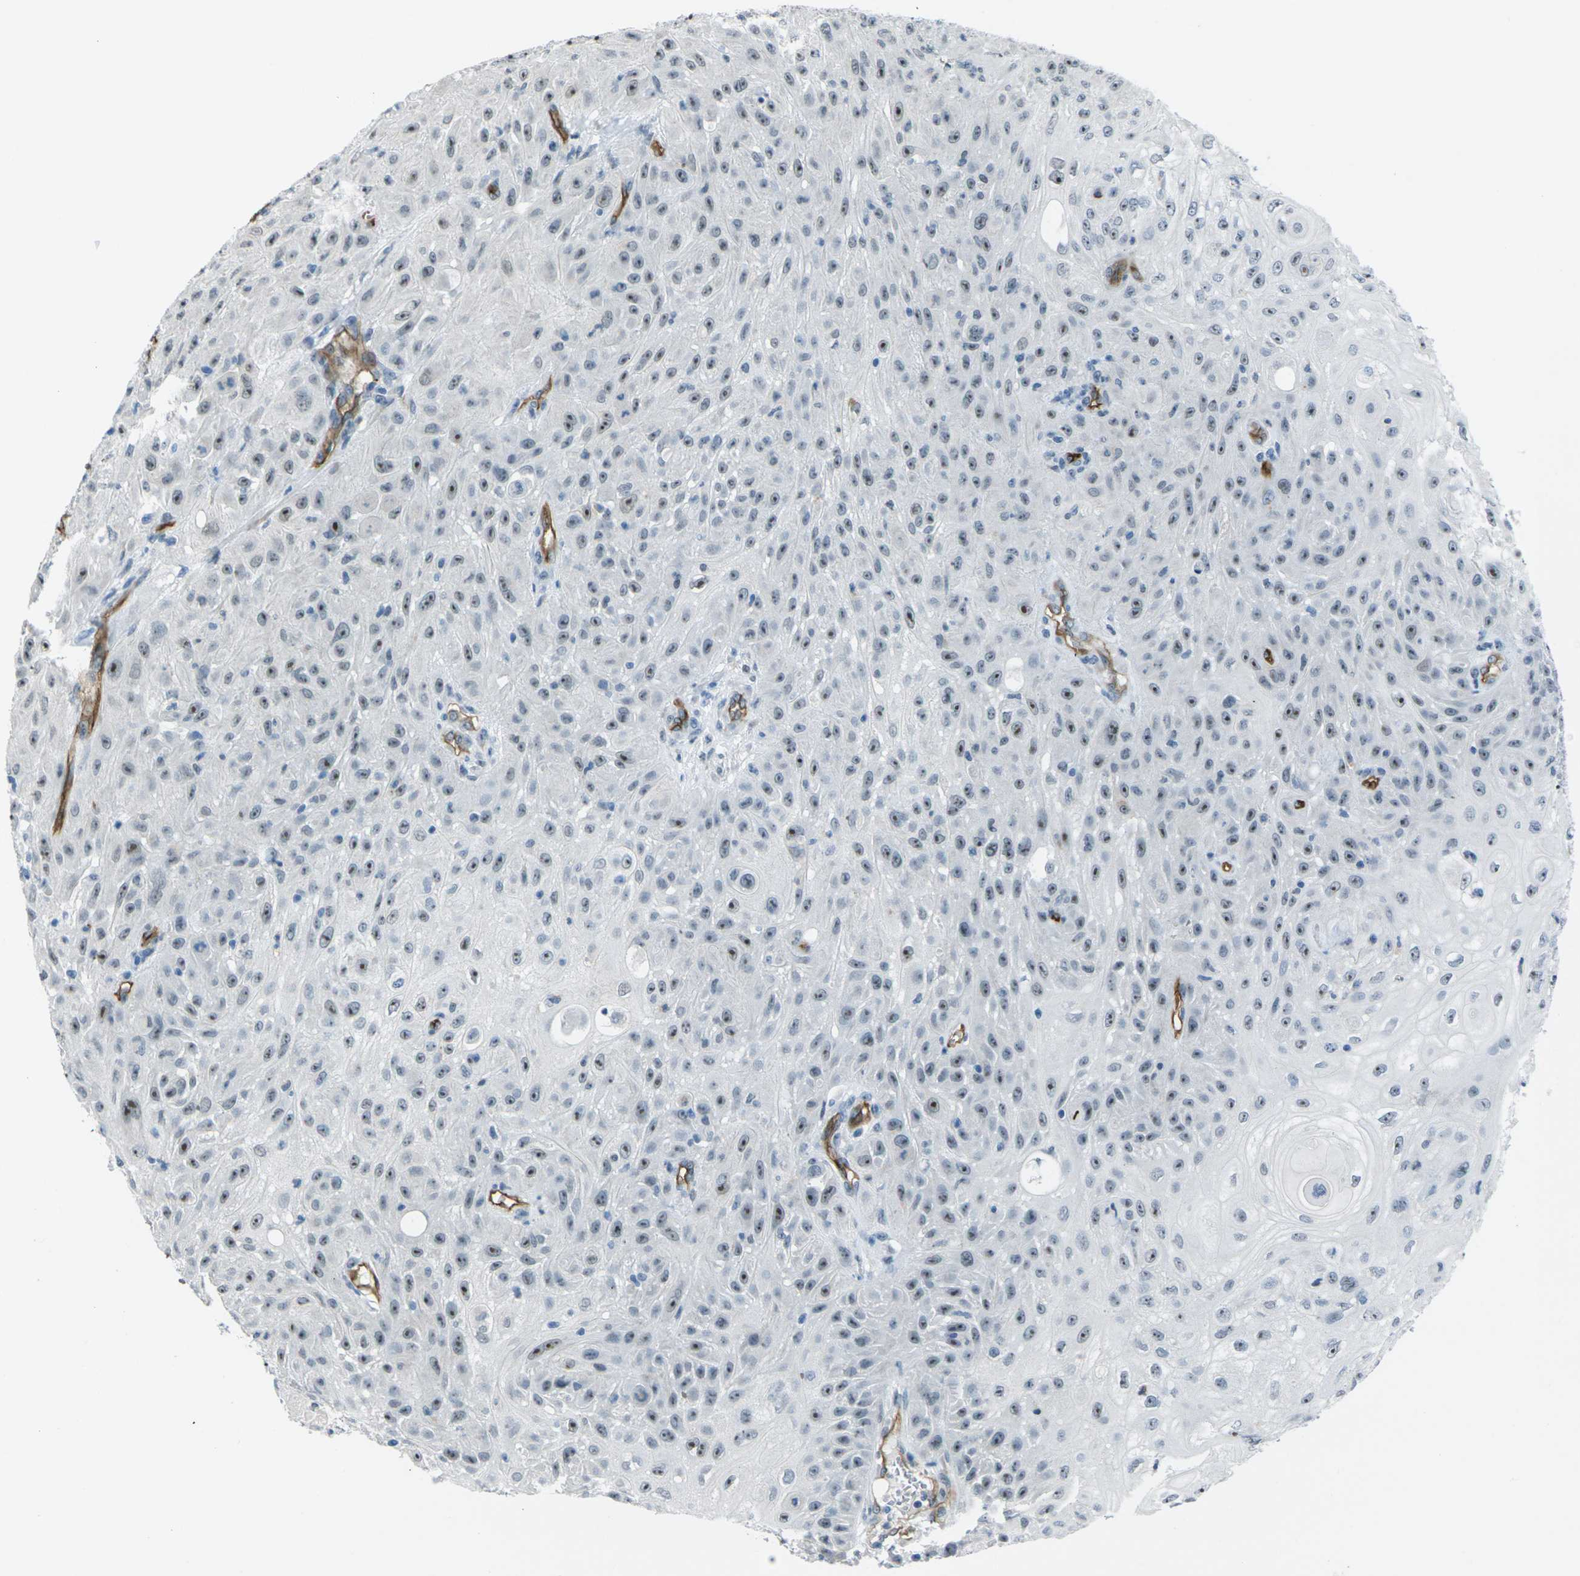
{"staining": {"intensity": "moderate", "quantity": "25%-75%", "location": "nuclear"}, "tissue": "skin cancer", "cell_type": "Tumor cells", "image_type": "cancer", "snomed": [{"axis": "morphology", "description": "Squamous cell carcinoma, NOS"}, {"axis": "topography", "description": "Skin"}], "caption": "An IHC micrograph of neoplastic tissue is shown. Protein staining in brown highlights moderate nuclear positivity in skin cancer (squamous cell carcinoma) within tumor cells.", "gene": "HSPA12B", "patient": {"sex": "male", "age": 75}}